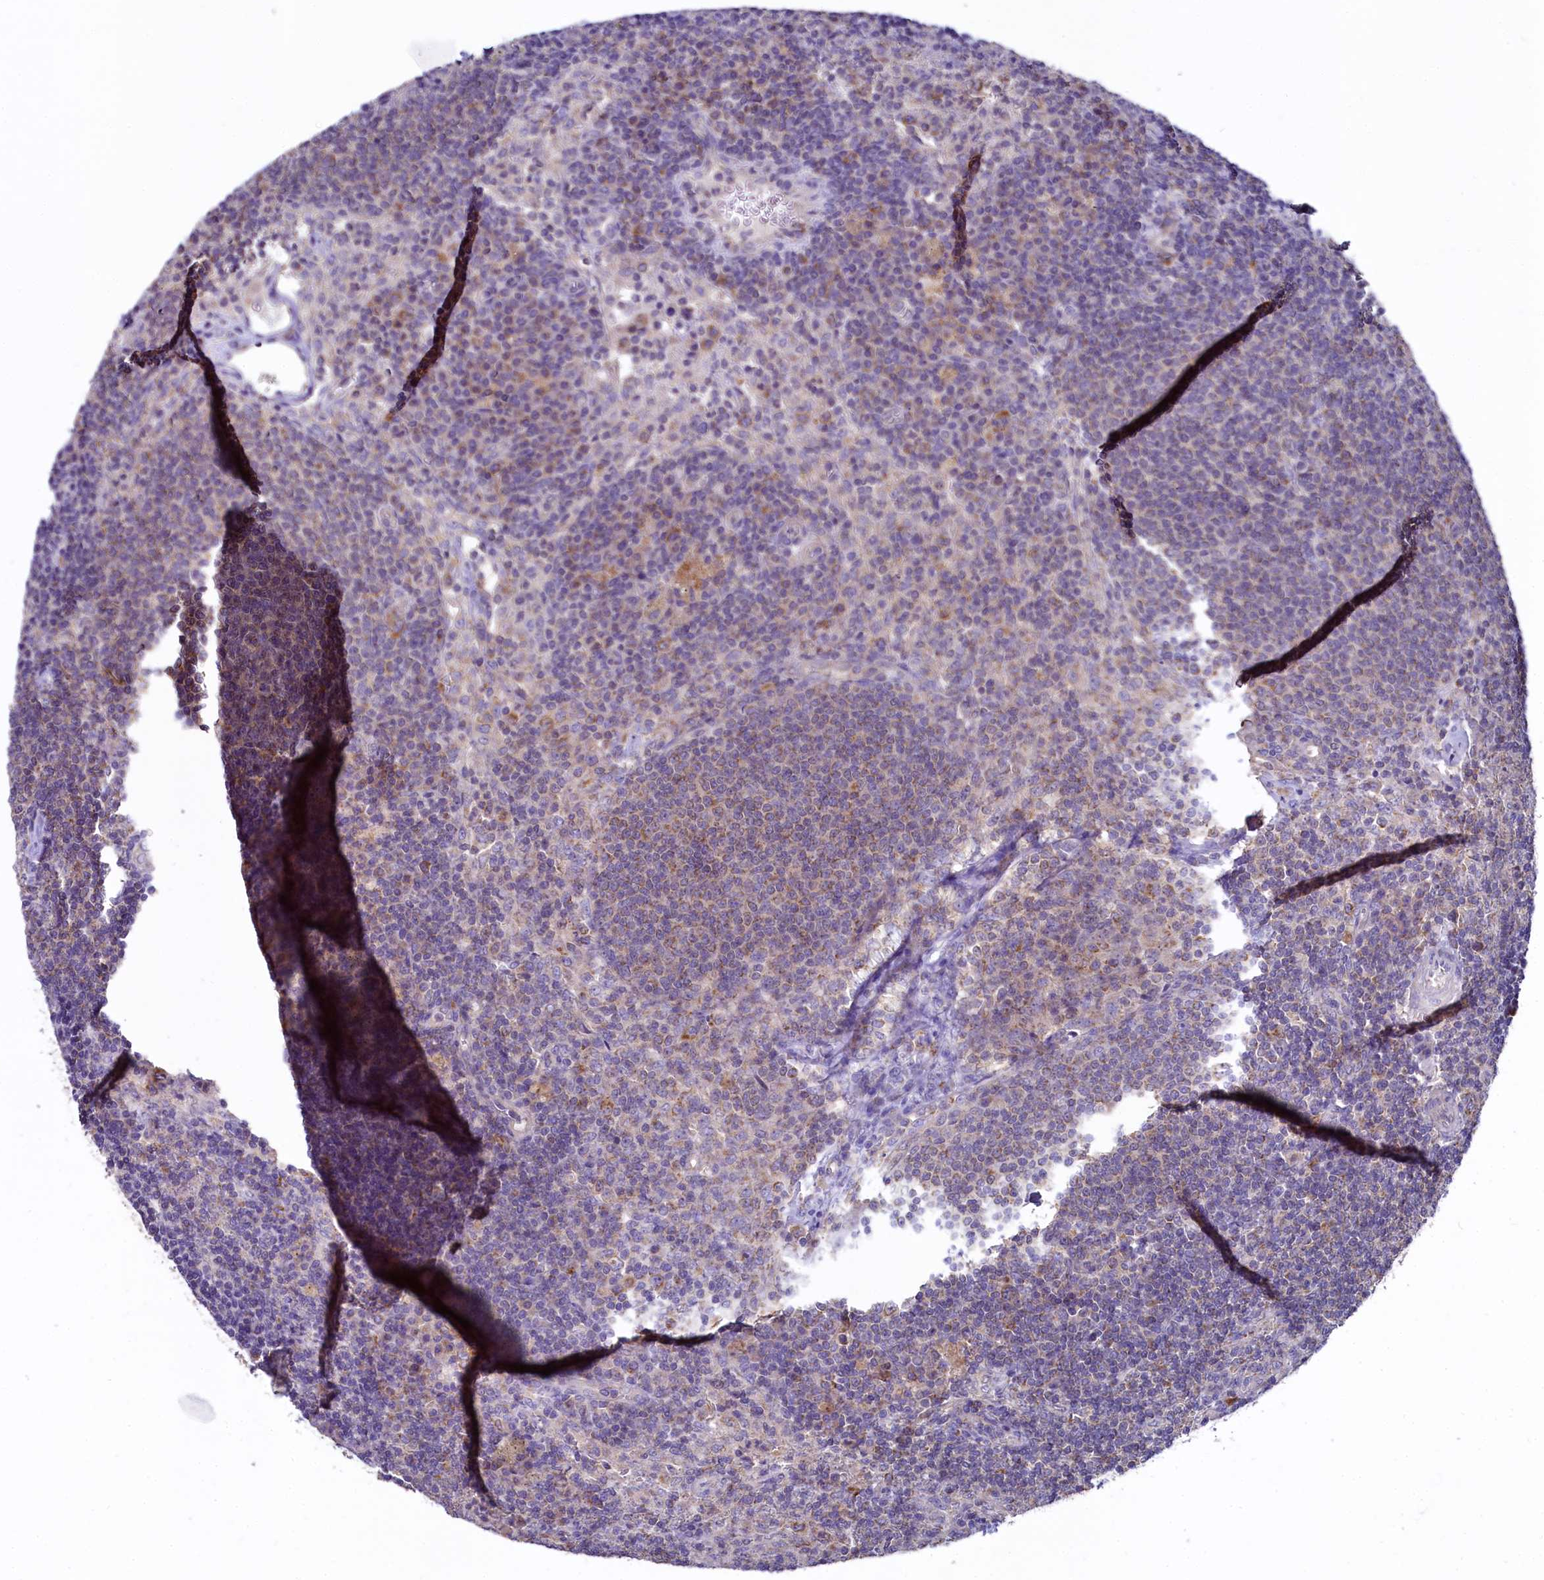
{"staining": {"intensity": "moderate", "quantity": "<25%", "location": "cytoplasmic/membranous"}, "tissue": "lymph node", "cell_type": "Non-germinal center cells", "image_type": "normal", "snomed": [{"axis": "morphology", "description": "Normal tissue, NOS"}, {"axis": "topography", "description": "Lymph node"}], "caption": "DAB immunohistochemical staining of normal human lymph node displays moderate cytoplasmic/membranous protein expression in approximately <25% of non-germinal center cells. (Brightfield microscopy of DAB IHC at high magnification).", "gene": "MRPL57", "patient": {"sex": "female", "age": 70}}